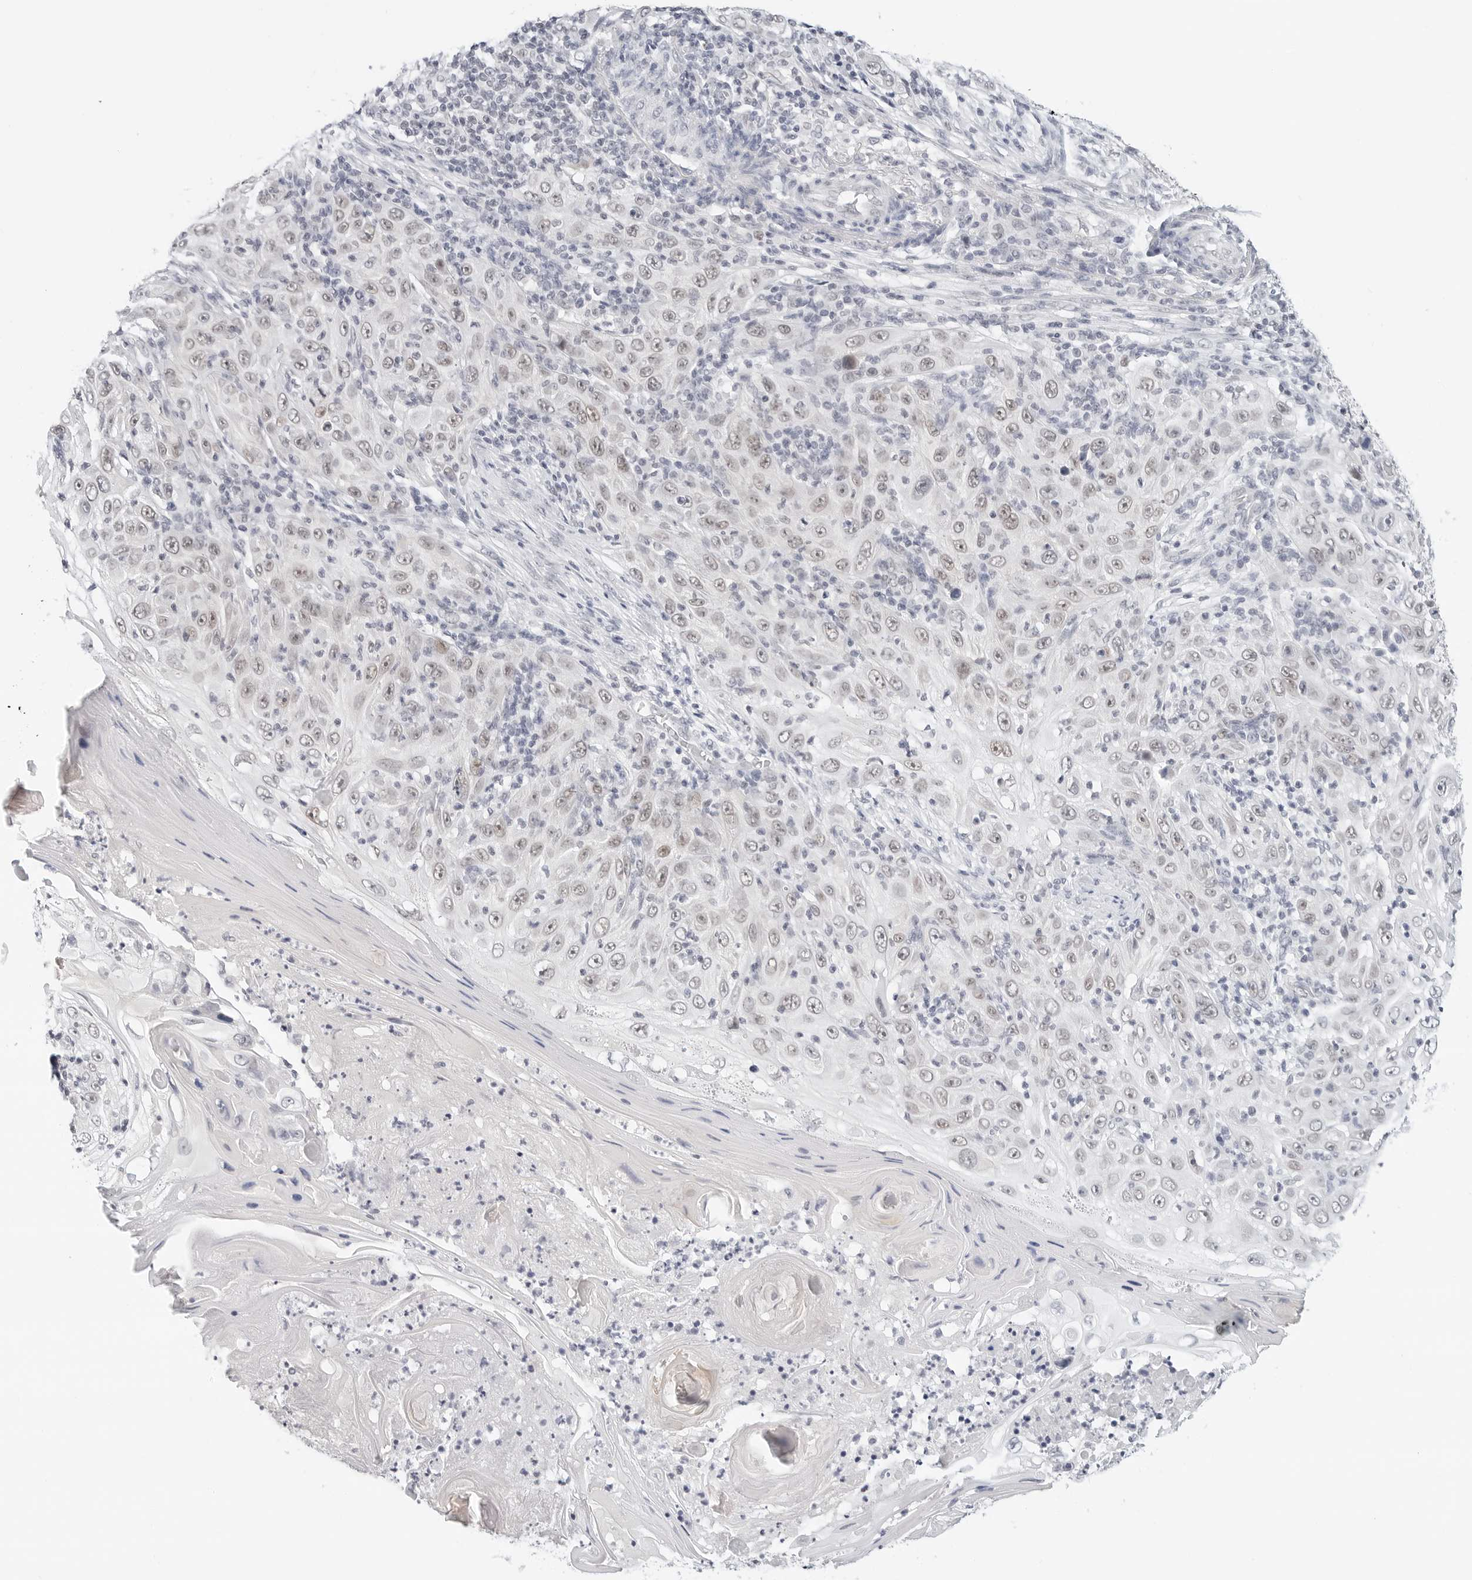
{"staining": {"intensity": "weak", "quantity": "<25%", "location": "nuclear"}, "tissue": "skin cancer", "cell_type": "Tumor cells", "image_type": "cancer", "snomed": [{"axis": "morphology", "description": "Squamous cell carcinoma, NOS"}, {"axis": "topography", "description": "Skin"}], "caption": "Immunohistochemistry (IHC) micrograph of human squamous cell carcinoma (skin) stained for a protein (brown), which shows no staining in tumor cells. (DAB (3,3'-diaminobenzidine) immunohistochemistry (IHC), high magnification).", "gene": "TSEN2", "patient": {"sex": "female", "age": 88}}